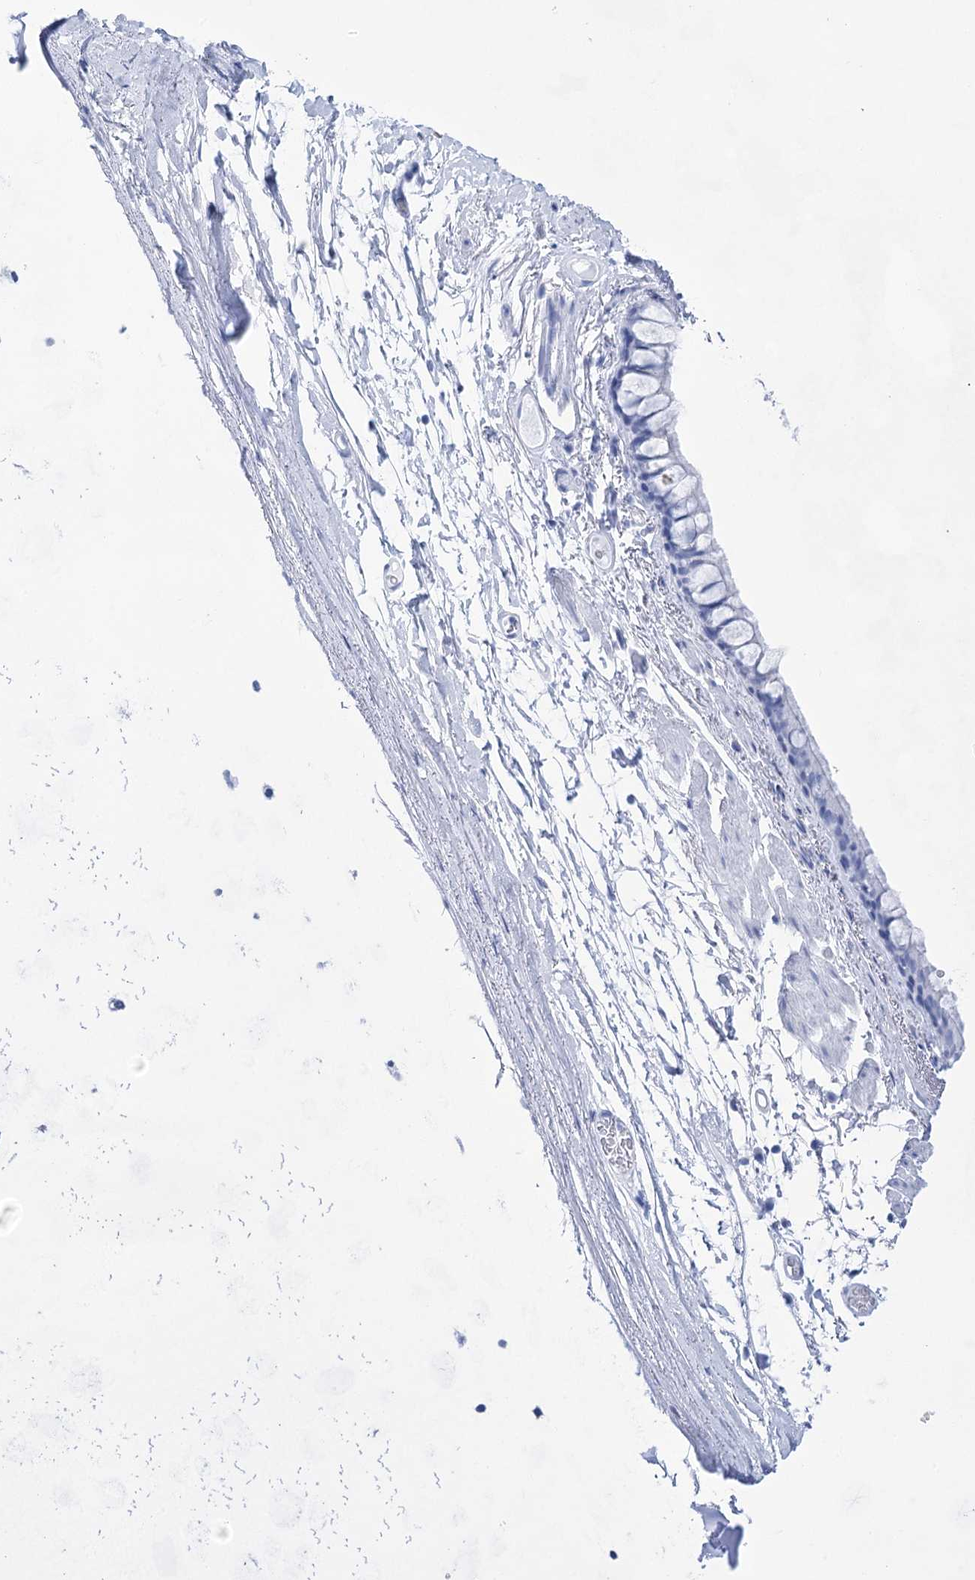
{"staining": {"intensity": "negative", "quantity": "none", "location": "none"}, "tissue": "bronchus", "cell_type": "Respiratory epithelial cells", "image_type": "normal", "snomed": [{"axis": "morphology", "description": "Normal tissue, NOS"}, {"axis": "topography", "description": "Cartilage tissue"}], "caption": "Immunohistochemistry (IHC) micrograph of benign bronchus: human bronchus stained with DAB reveals no significant protein staining in respiratory epithelial cells.", "gene": "LALBA", "patient": {"sex": "male", "age": 63}}